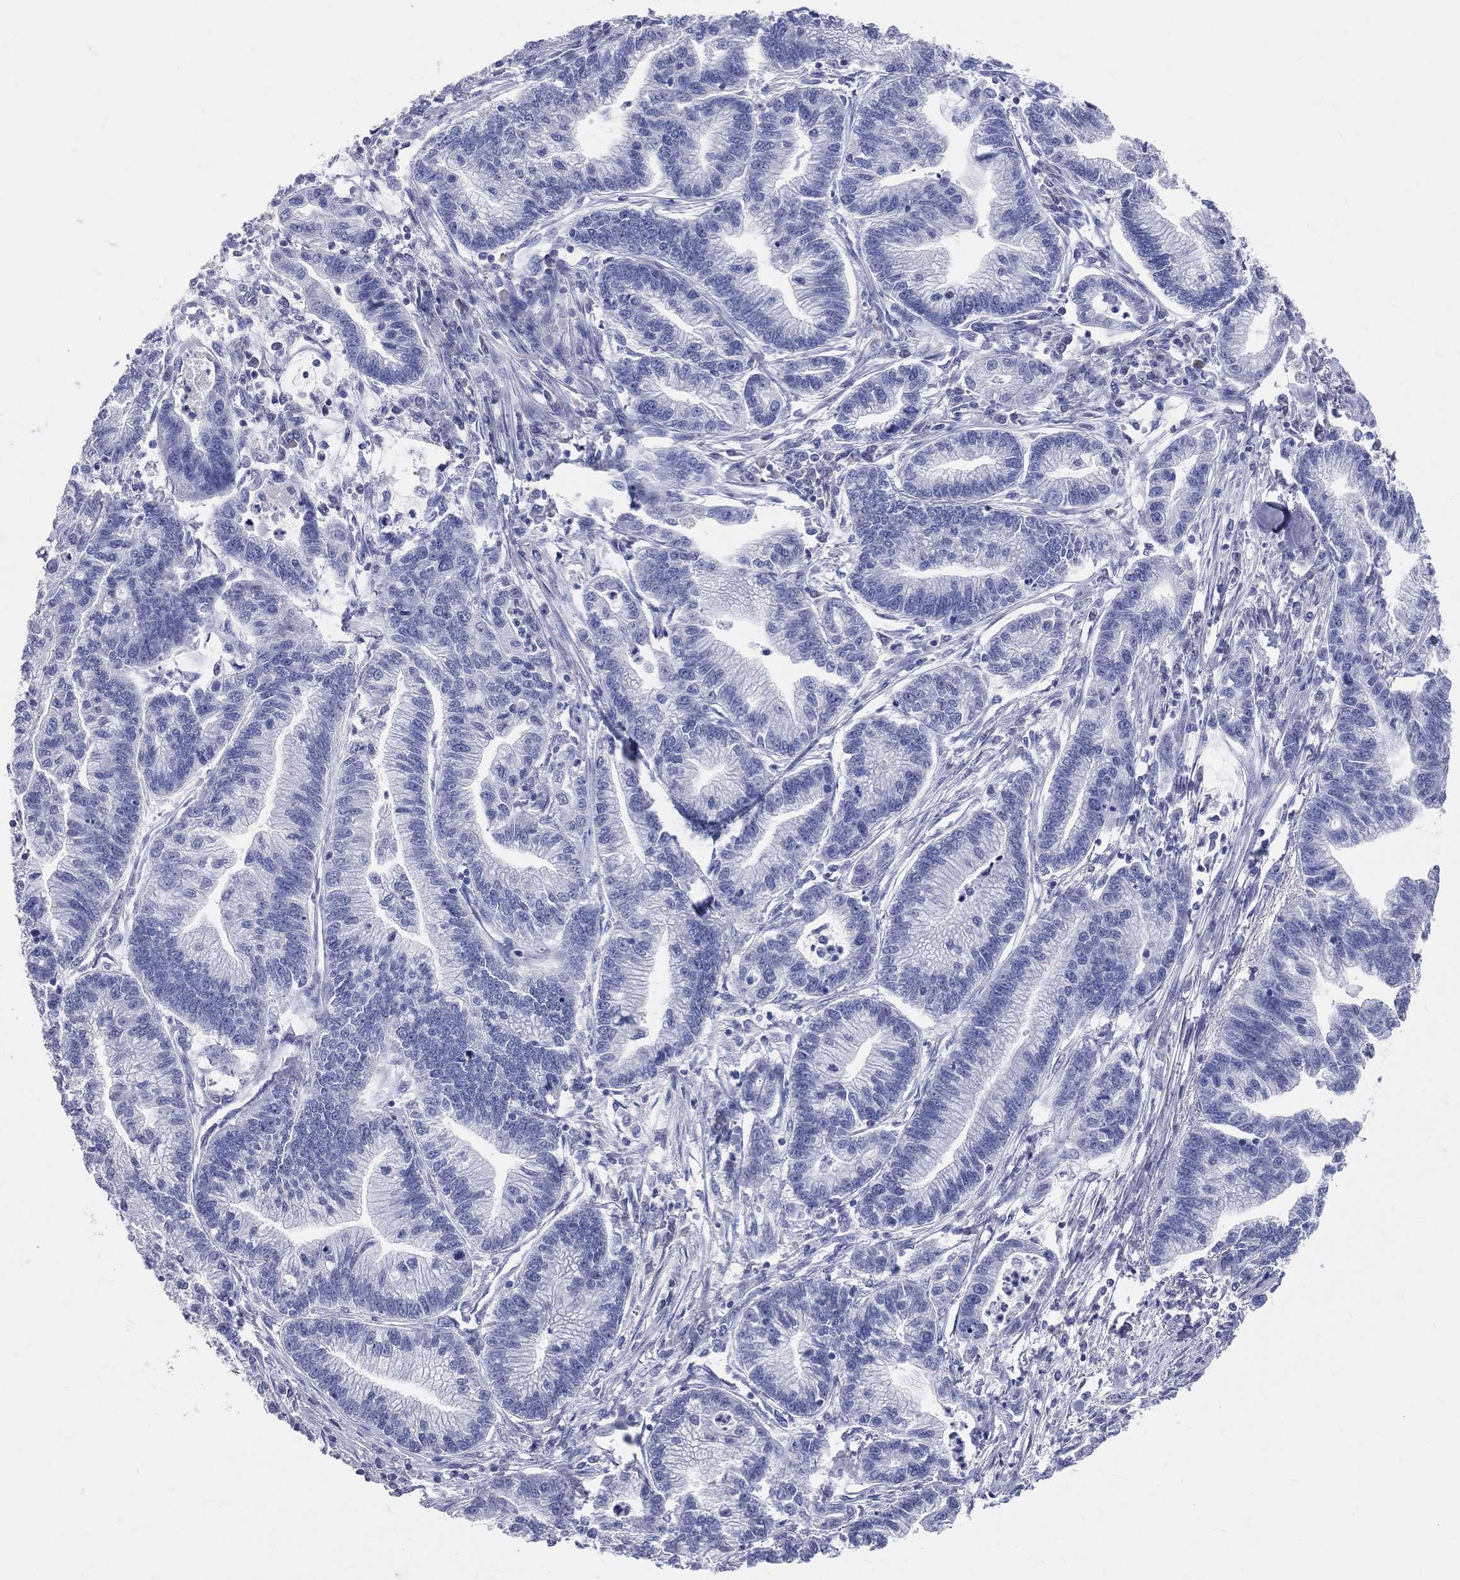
{"staining": {"intensity": "negative", "quantity": "none", "location": "none"}, "tissue": "stomach cancer", "cell_type": "Tumor cells", "image_type": "cancer", "snomed": [{"axis": "morphology", "description": "Adenocarcinoma, NOS"}, {"axis": "topography", "description": "Stomach"}], "caption": "Tumor cells show no significant protein positivity in adenocarcinoma (stomach).", "gene": "LAT", "patient": {"sex": "male", "age": 83}}